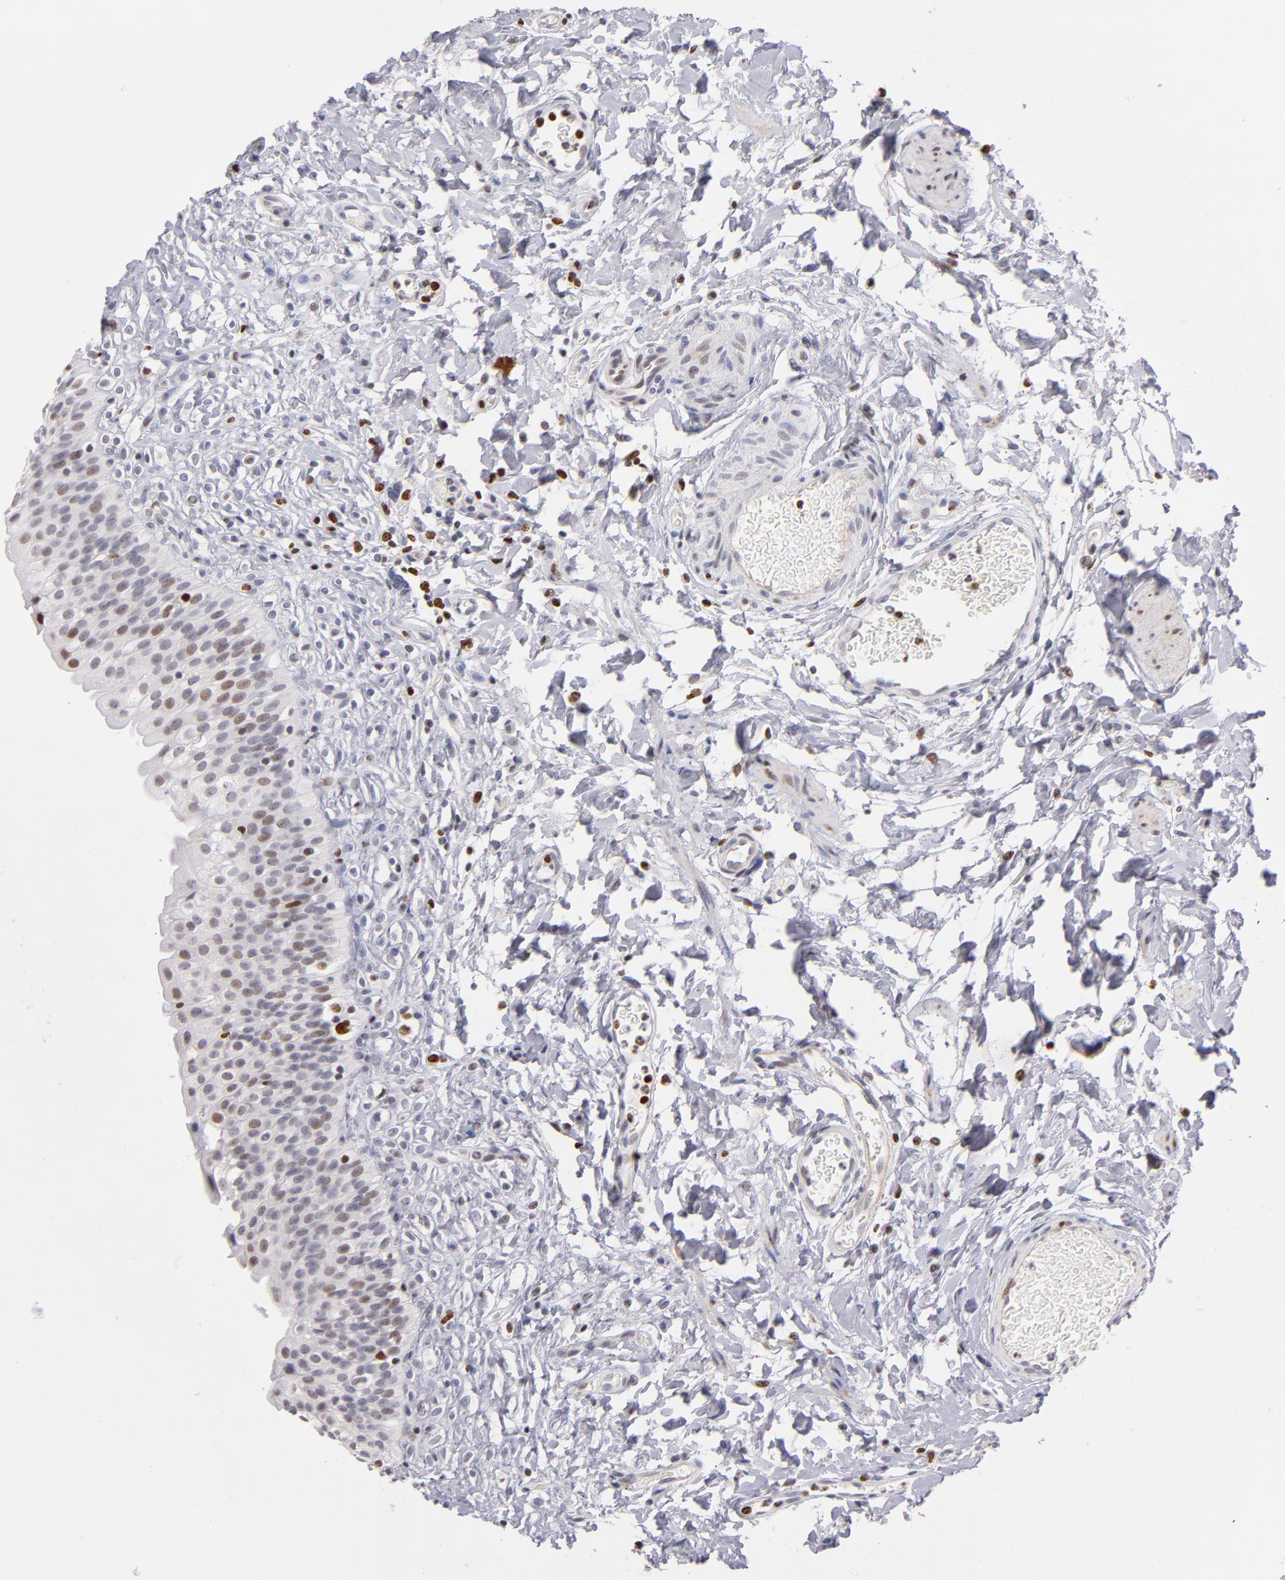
{"staining": {"intensity": "moderate", "quantity": "25%-75%", "location": "nuclear"}, "tissue": "urinary bladder", "cell_type": "Urothelial cells", "image_type": "normal", "snomed": [{"axis": "morphology", "description": "Normal tissue, NOS"}, {"axis": "topography", "description": "Urinary bladder"}], "caption": "Immunohistochemistry (DAB) staining of normal urinary bladder shows moderate nuclear protein staining in about 25%-75% of urothelial cells. The protein of interest is shown in brown color, while the nuclei are stained blue.", "gene": "POLA1", "patient": {"sex": "female", "age": 80}}